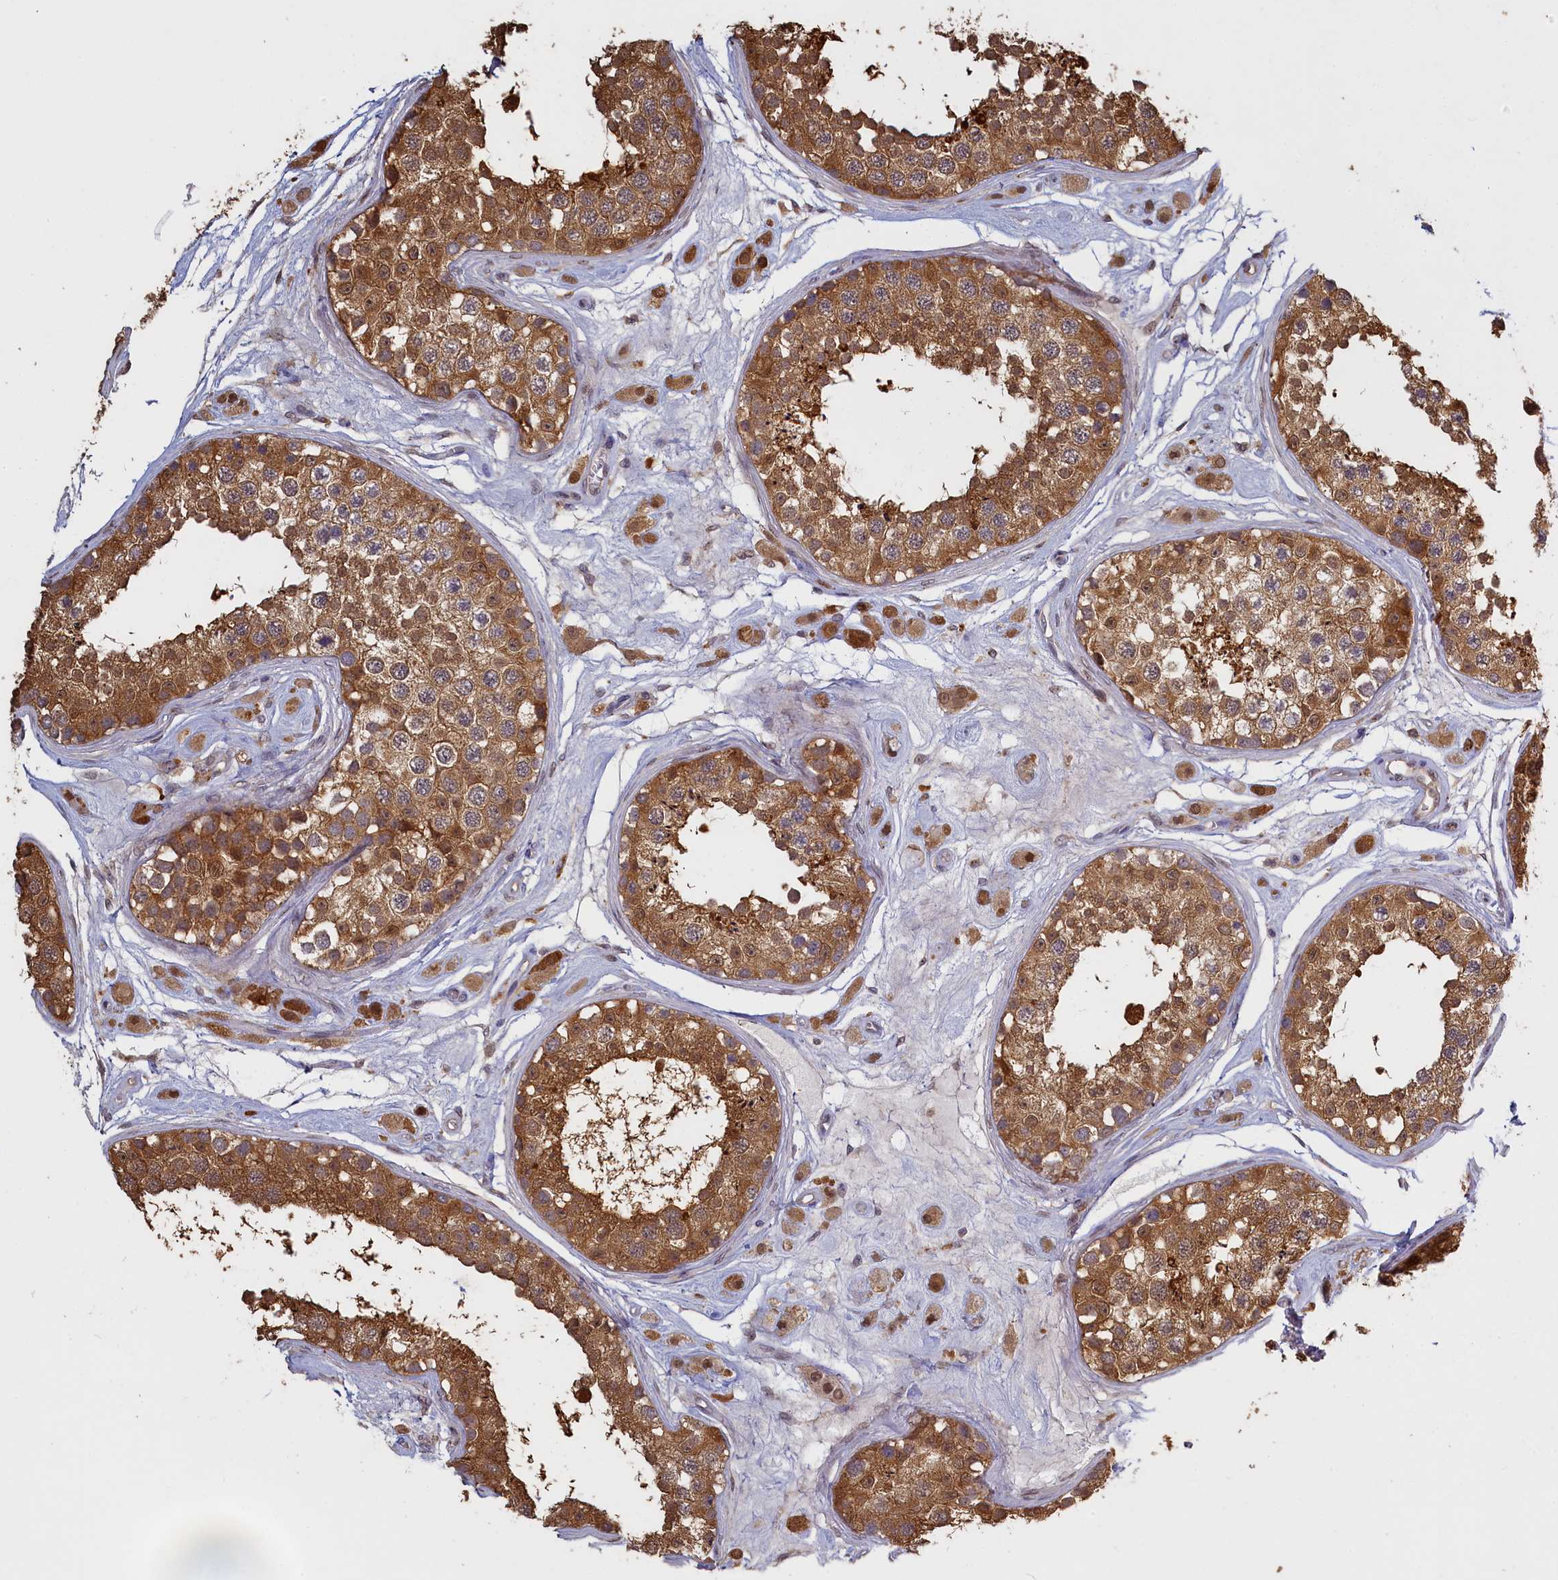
{"staining": {"intensity": "strong", "quantity": ">75%", "location": "cytoplasmic/membranous"}, "tissue": "testis", "cell_type": "Cells in seminiferous ducts", "image_type": "normal", "snomed": [{"axis": "morphology", "description": "Normal tissue, NOS"}, {"axis": "topography", "description": "Testis"}], "caption": "Protein positivity by IHC displays strong cytoplasmic/membranous expression in approximately >75% of cells in seminiferous ducts in benign testis.", "gene": "UCHL3", "patient": {"sex": "male", "age": 25}}